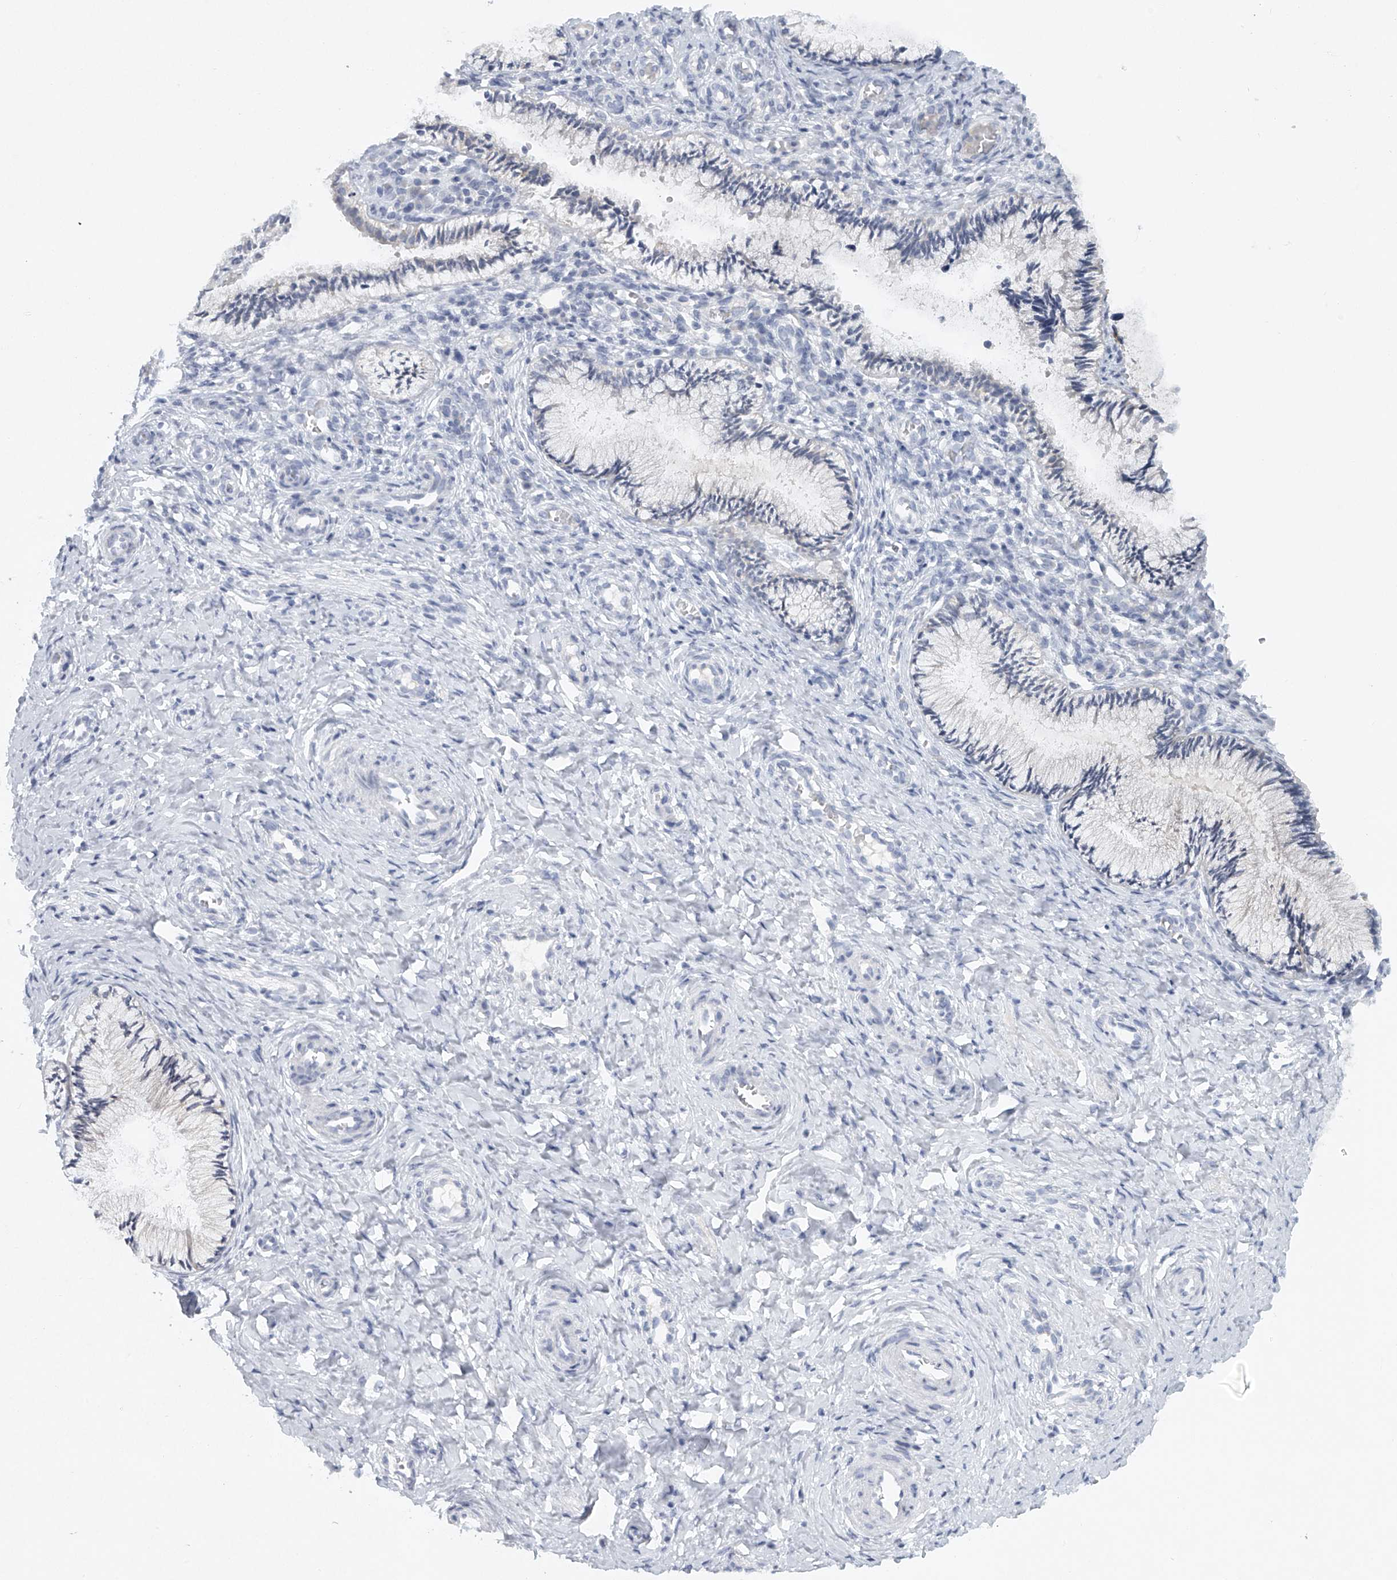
{"staining": {"intensity": "negative", "quantity": "none", "location": "none"}, "tissue": "cervix", "cell_type": "Glandular cells", "image_type": "normal", "snomed": [{"axis": "morphology", "description": "Normal tissue, NOS"}, {"axis": "topography", "description": "Cervix"}], "caption": "Immunohistochemical staining of benign cervix demonstrates no significant expression in glandular cells.", "gene": "FAT2", "patient": {"sex": "female", "age": 27}}